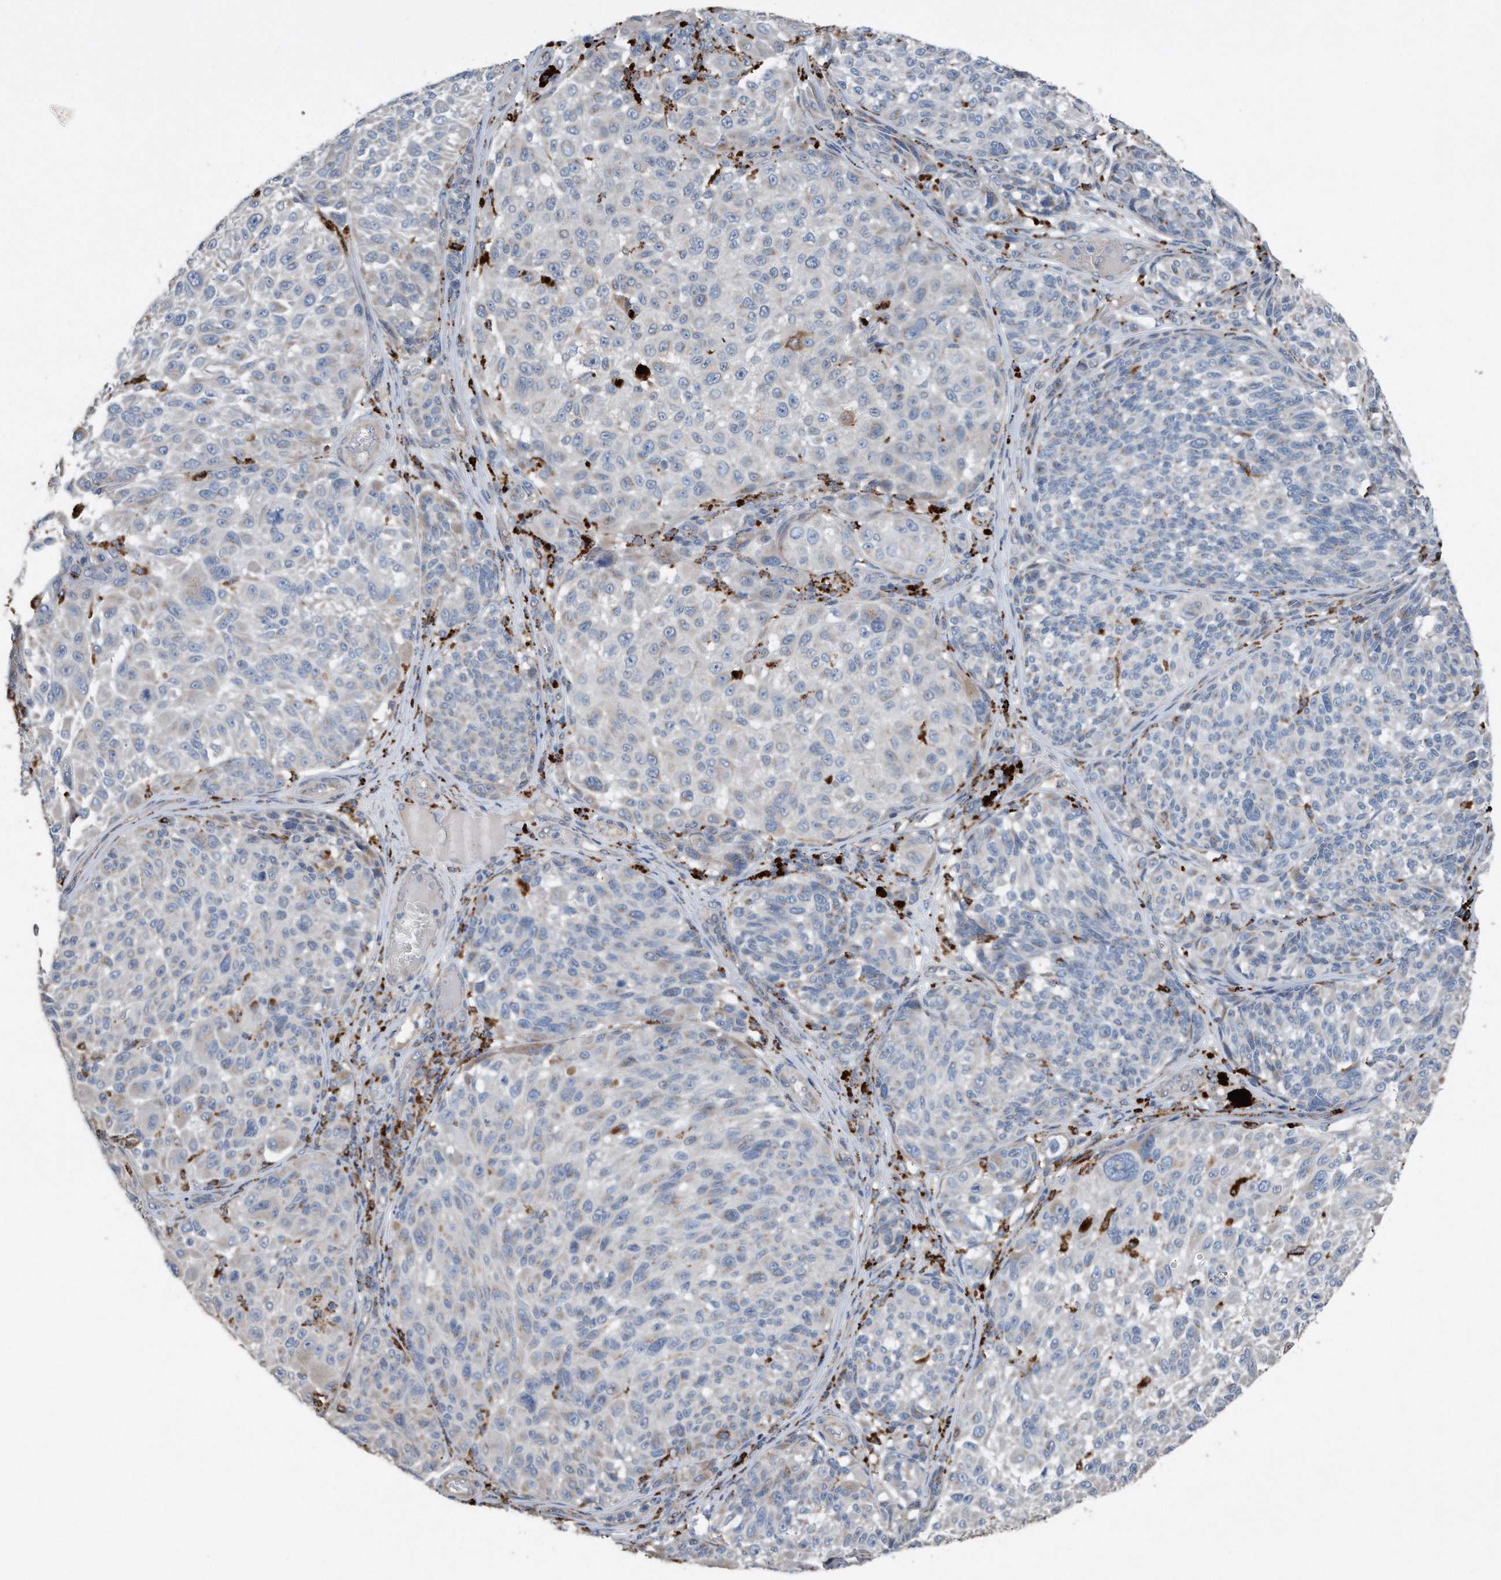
{"staining": {"intensity": "negative", "quantity": "none", "location": "none"}, "tissue": "melanoma", "cell_type": "Tumor cells", "image_type": "cancer", "snomed": [{"axis": "morphology", "description": "Malignant melanoma, NOS"}, {"axis": "topography", "description": "Skin"}], "caption": "Immunohistochemistry (IHC) of human malignant melanoma displays no positivity in tumor cells.", "gene": "ZNF772", "patient": {"sex": "male", "age": 83}}